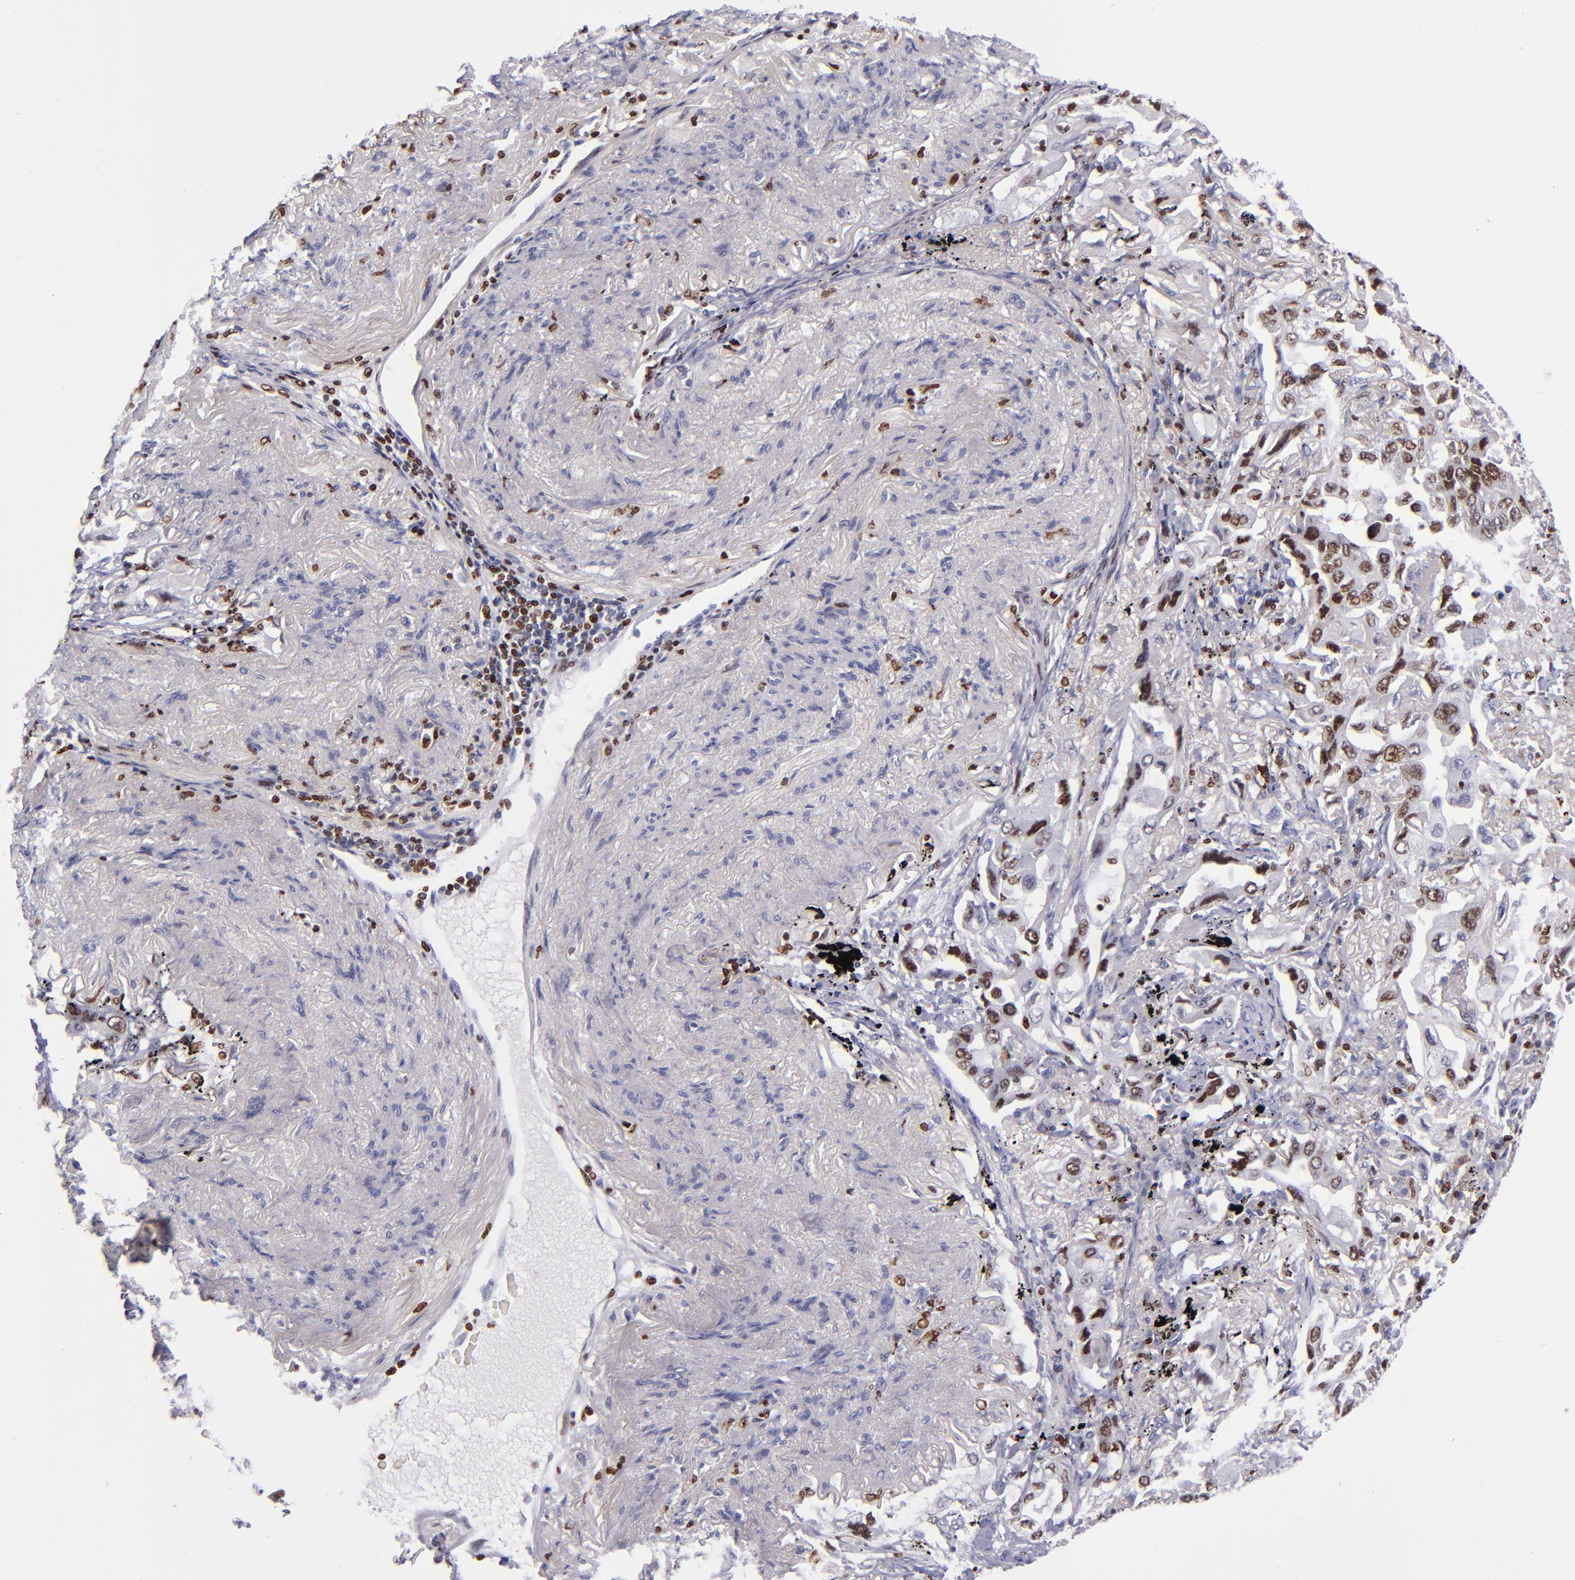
{"staining": {"intensity": "moderate", "quantity": "25%-75%", "location": "nuclear"}, "tissue": "lung cancer", "cell_type": "Tumor cells", "image_type": "cancer", "snomed": [{"axis": "morphology", "description": "Adenocarcinoma, NOS"}, {"axis": "topography", "description": "Lung"}], "caption": "A photomicrograph of lung cancer stained for a protein demonstrates moderate nuclear brown staining in tumor cells.", "gene": "CDKL5", "patient": {"sex": "female", "age": 65}}